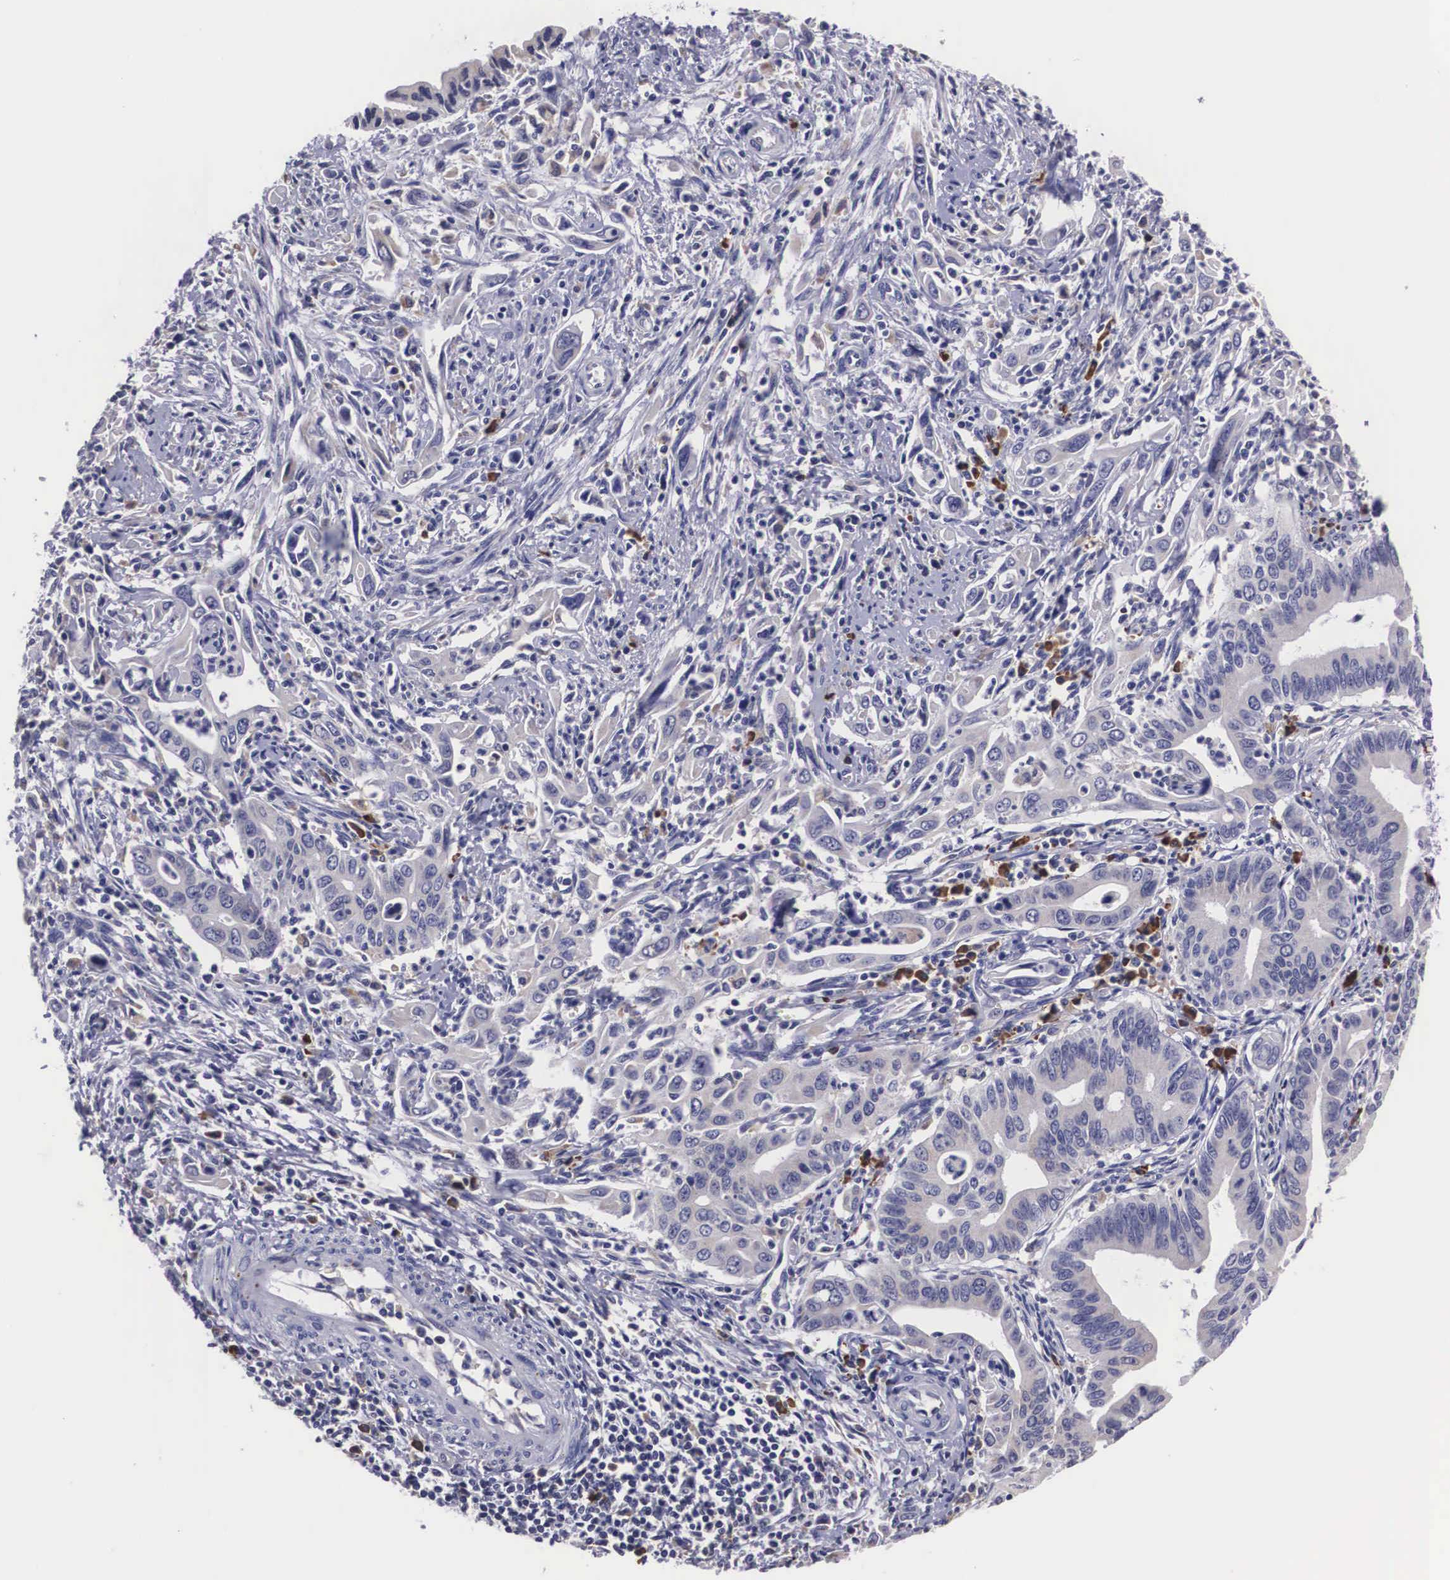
{"staining": {"intensity": "negative", "quantity": "none", "location": "none"}, "tissue": "cervical cancer", "cell_type": "Tumor cells", "image_type": "cancer", "snomed": [{"axis": "morphology", "description": "Normal tissue, NOS"}, {"axis": "morphology", "description": "Adenocarcinoma, NOS"}, {"axis": "topography", "description": "Cervix"}], "caption": "Tumor cells are negative for protein expression in human cervical adenocarcinoma.", "gene": "CRELD2", "patient": {"sex": "female", "age": 34}}